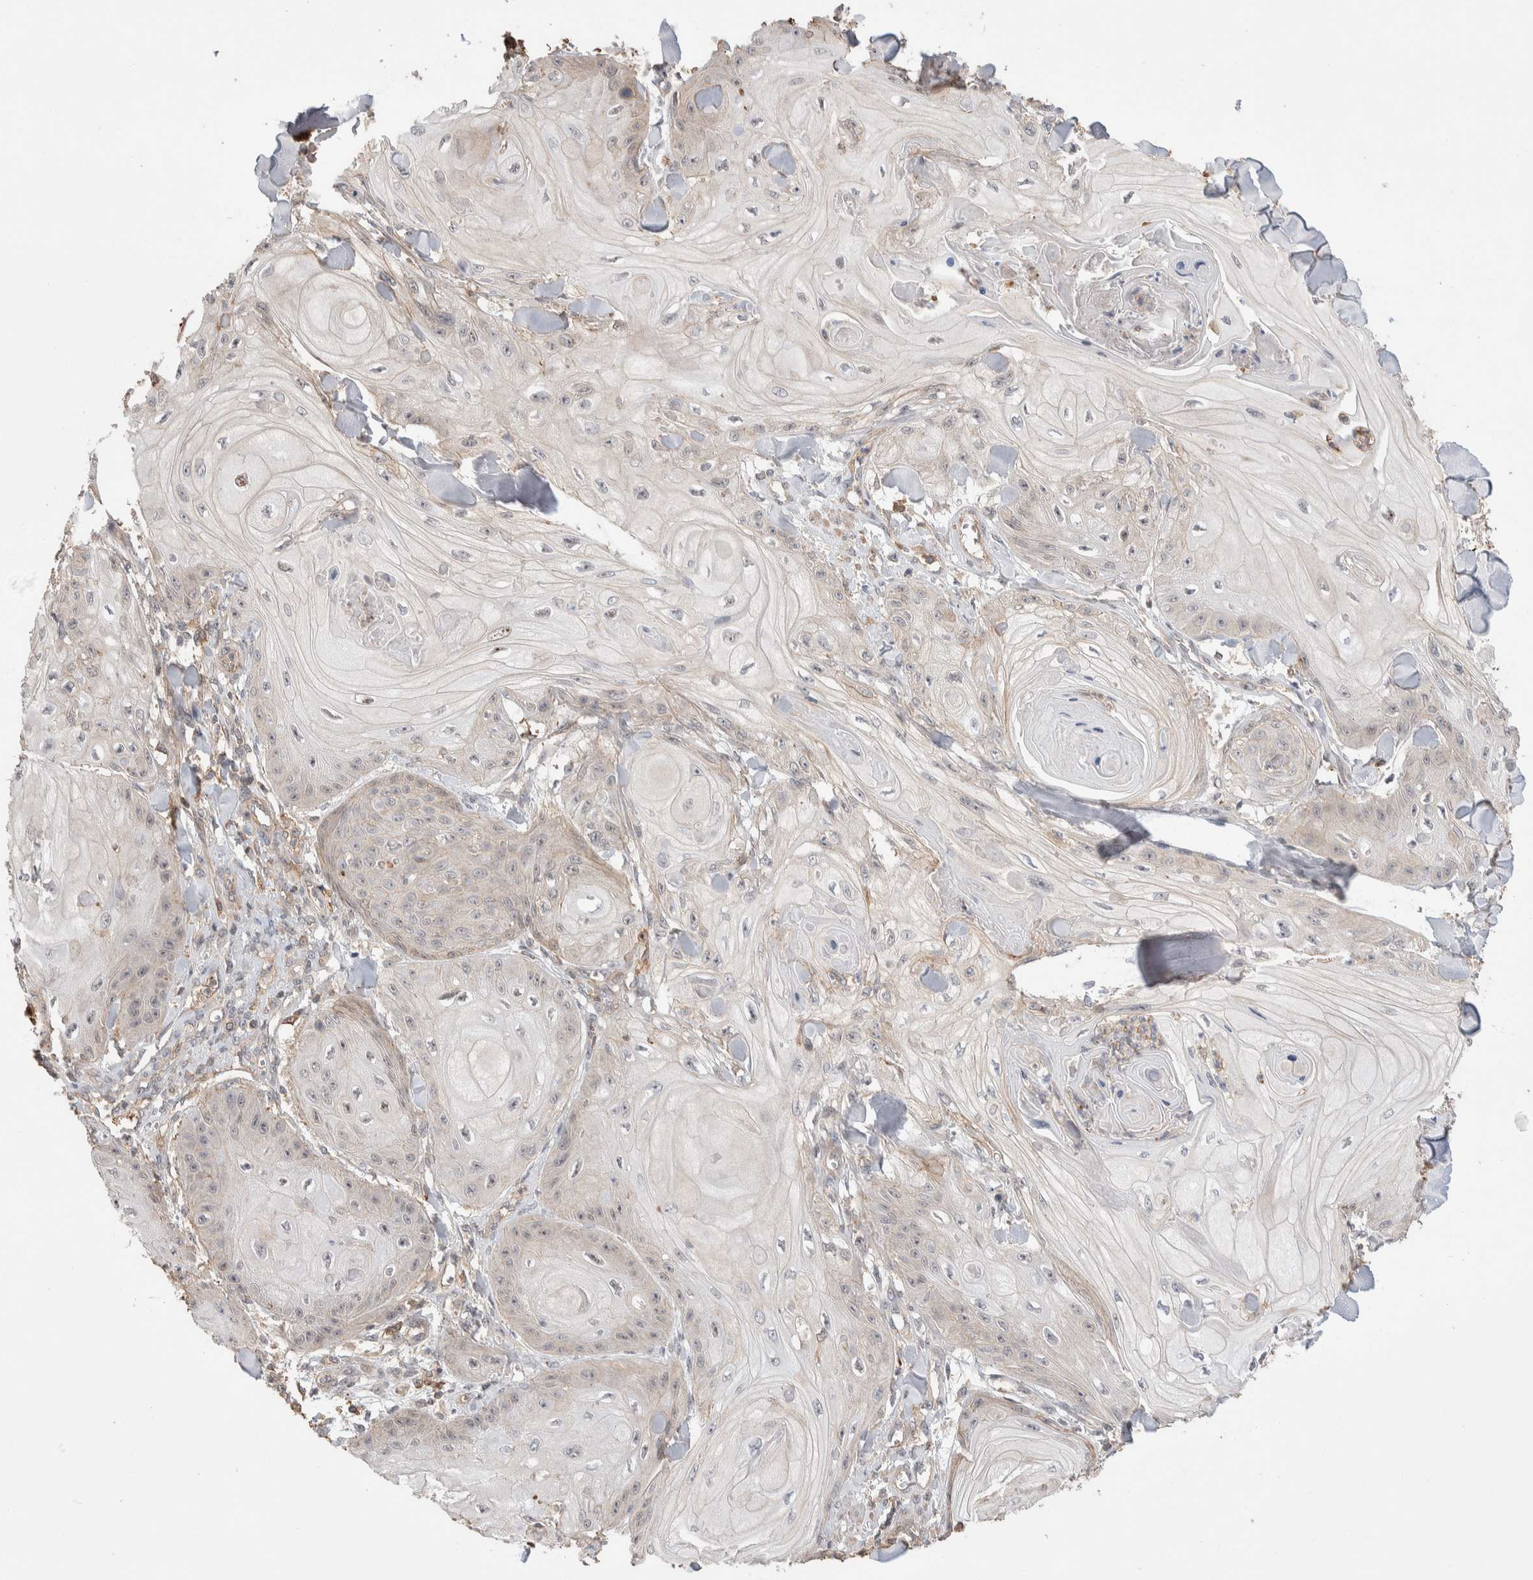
{"staining": {"intensity": "weak", "quantity": "<25%", "location": "cytoplasmic/membranous"}, "tissue": "skin cancer", "cell_type": "Tumor cells", "image_type": "cancer", "snomed": [{"axis": "morphology", "description": "Squamous cell carcinoma, NOS"}, {"axis": "topography", "description": "Skin"}], "caption": "A photomicrograph of human skin cancer is negative for staining in tumor cells.", "gene": "ZNF704", "patient": {"sex": "male", "age": 74}}